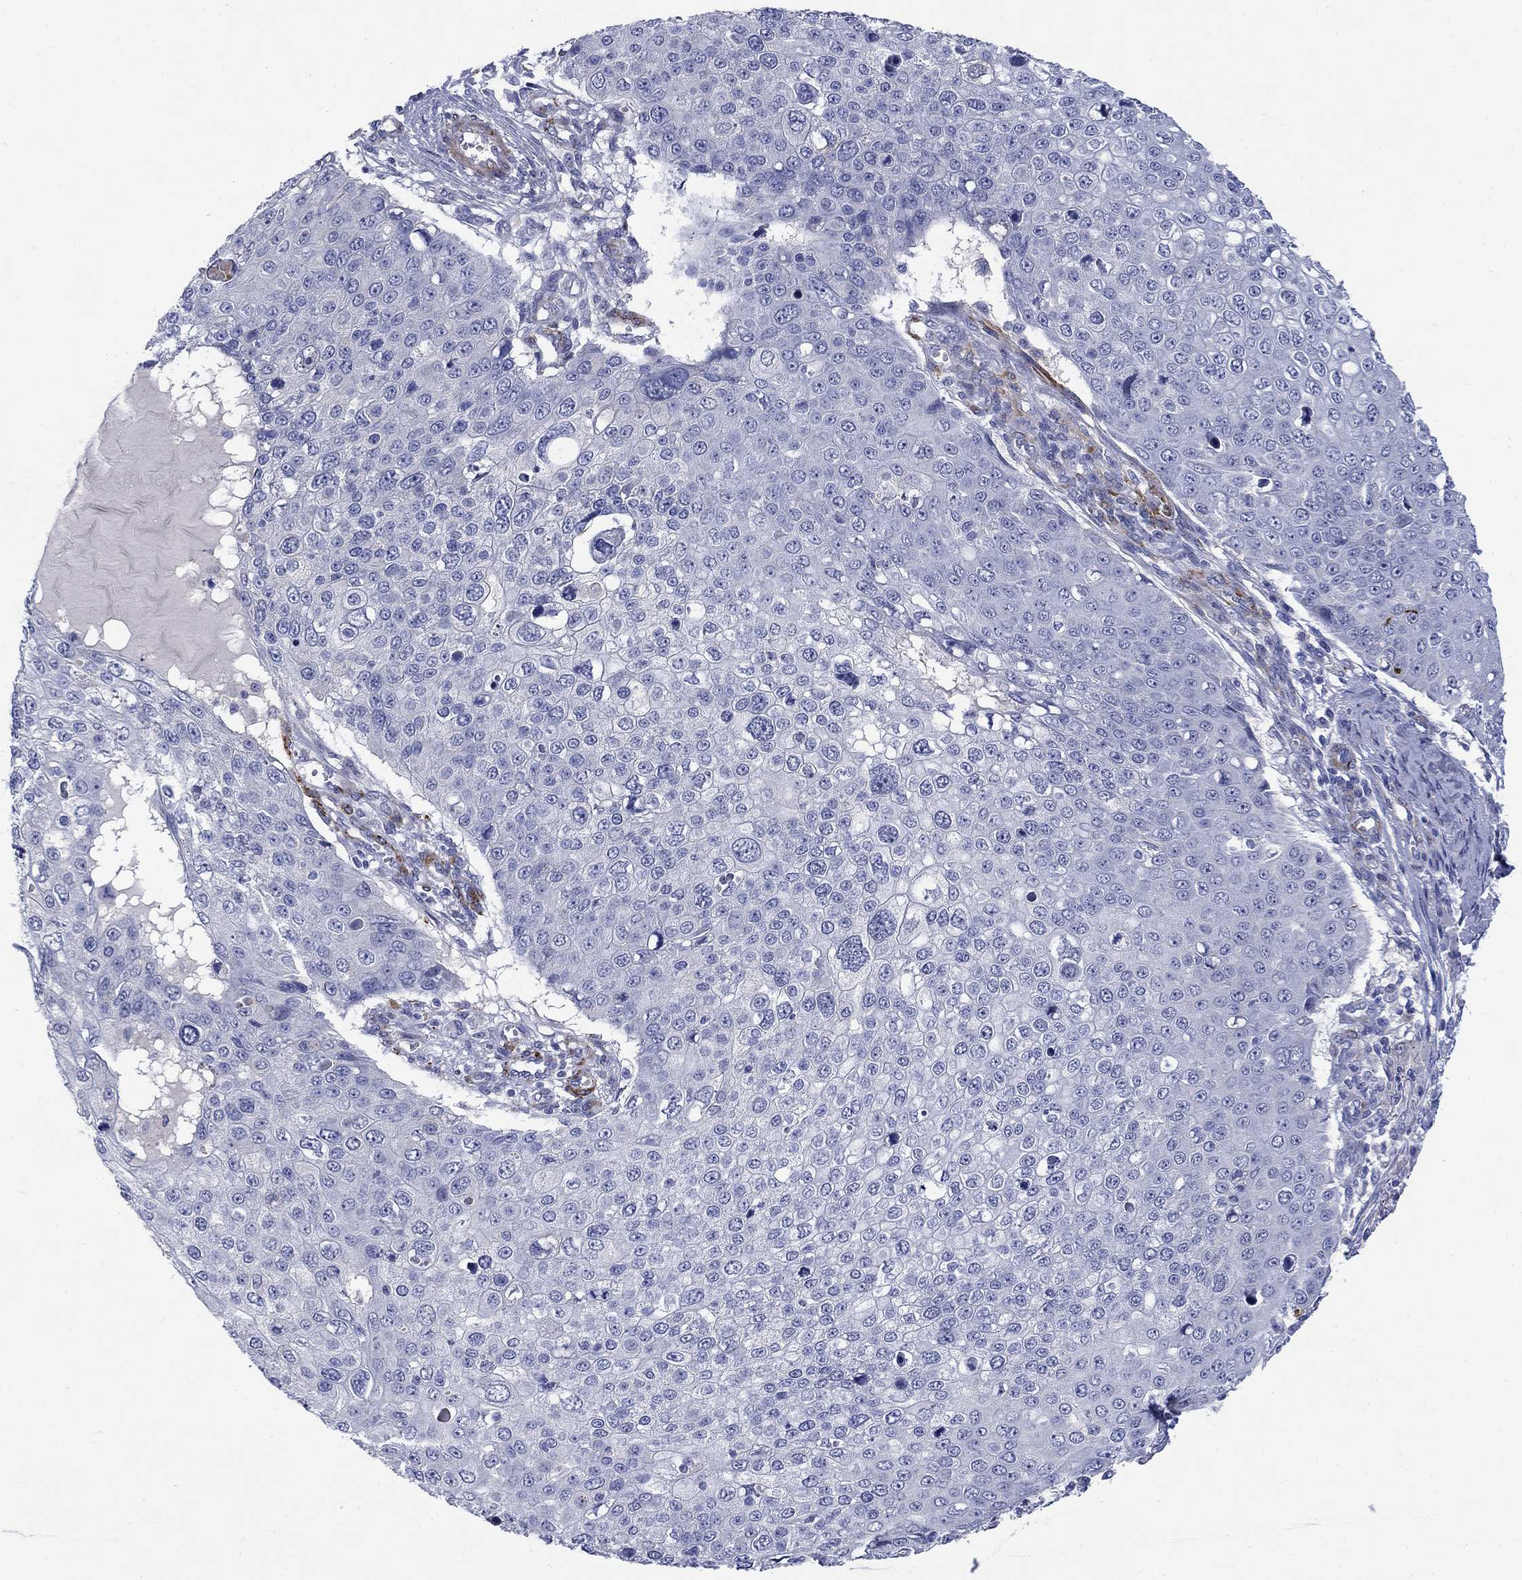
{"staining": {"intensity": "negative", "quantity": "none", "location": "none"}, "tissue": "skin cancer", "cell_type": "Tumor cells", "image_type": "cancer", "snomed": [{"axis": "morphology", "description": "Squamous cell carcinoma, NOS"}, {"axis": "topography", "description": "Skin"}], "caption": "DAB immunohistochemical staining of human squamous cell carcinoma (skin) exhibits no significant positivity in tumor cells.", "gene": "PTPRZ1", "patient": {"sex": "male", "age": 71}}